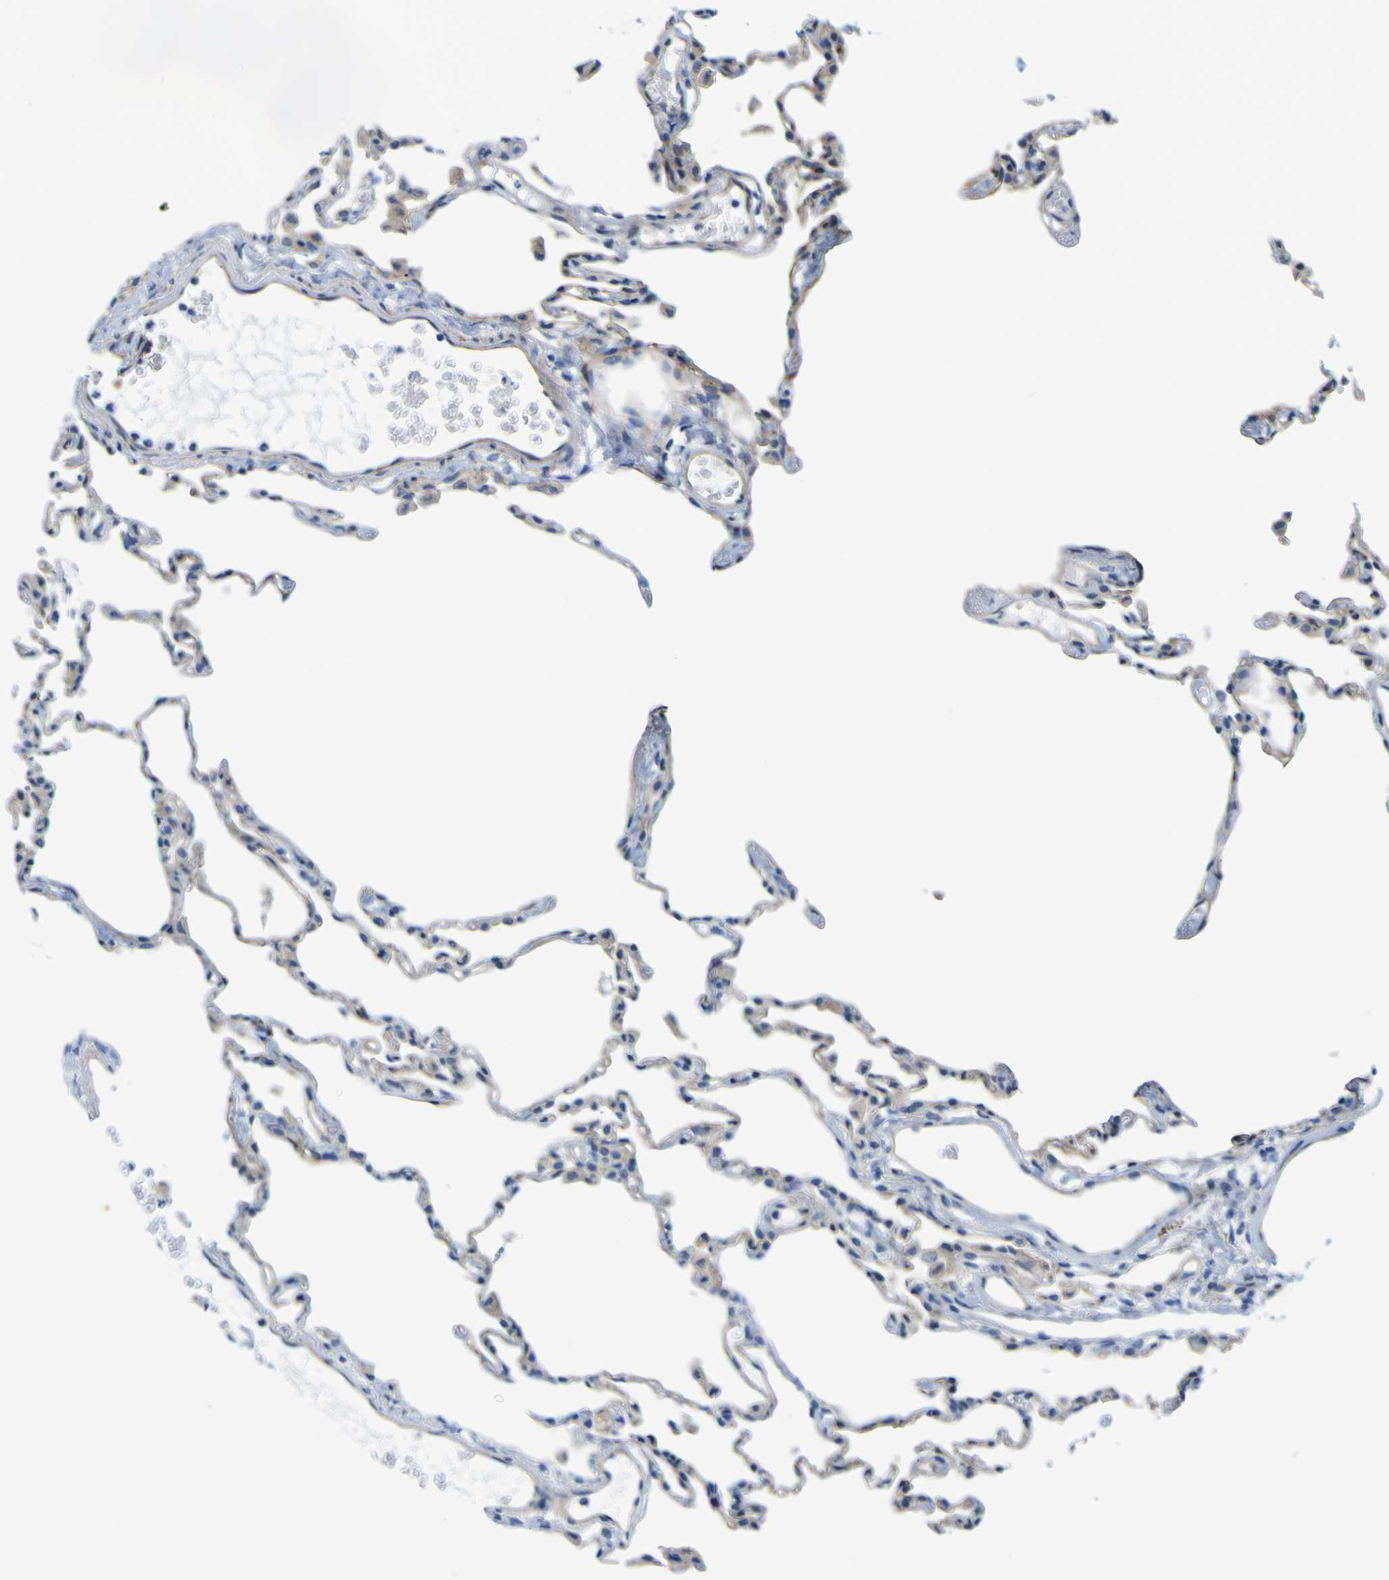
{"staining": {"intensity": "weak", "quantity": "<25%", "location": "cytoplasmic/membranous"}, "tissue": "lung", "cell_type": "Alveolar cells", "image_type": "normal", "snomed": [{"axis": "morphology", "description": "Normal tissue, NOS"}, {"axis": "topography", "description": "Lung"}], "caption": "DAB (3,3'-diaminobenzidine) immunohistochemical staining of benign human lung reveals no significant positivity in alveolar cells.", "gene": "JPH1", "patient": {"sex": "female", "age": 49}}